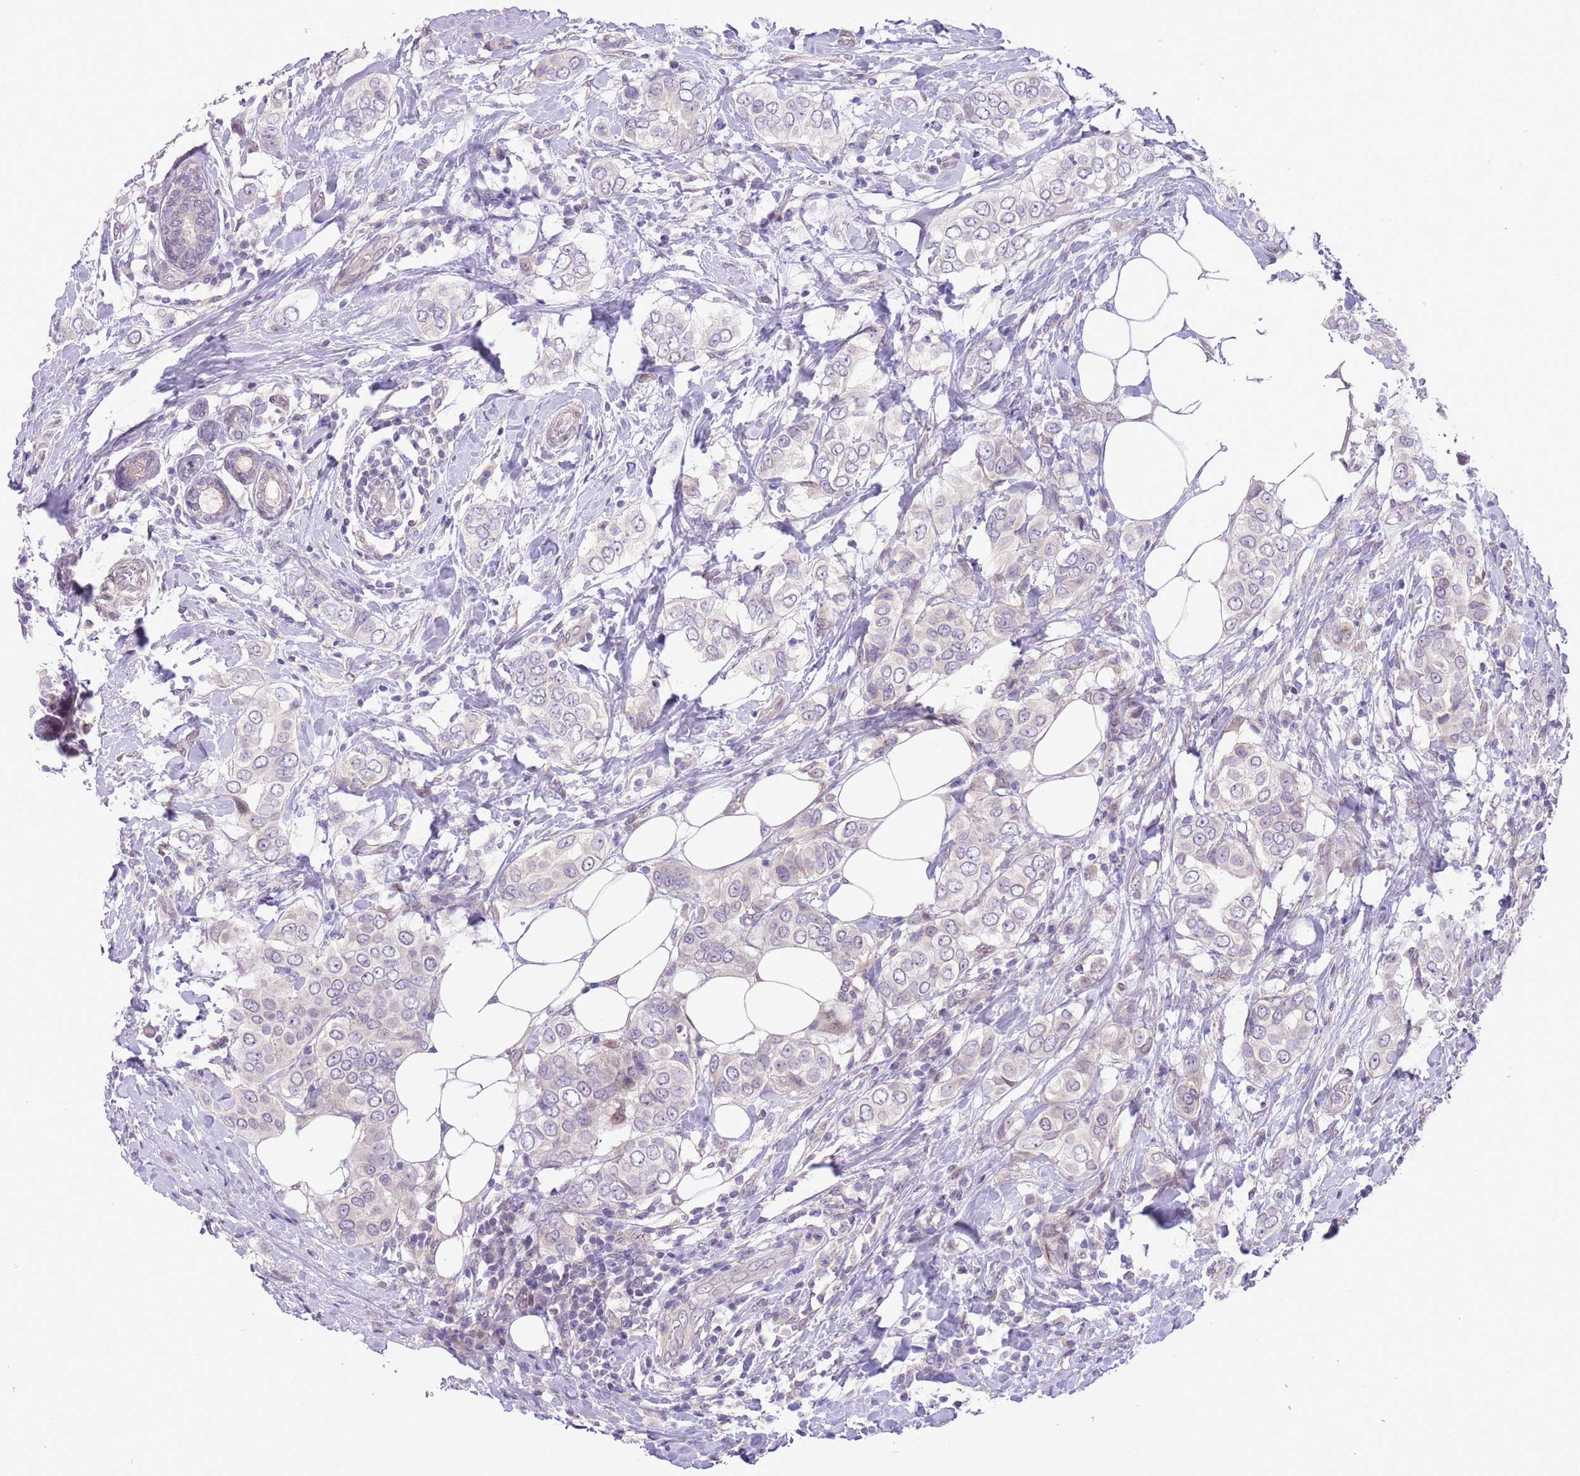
{"staining": {"intensity": "negative", "quantity": "none", "location": "none"}, "tissue": "breast cancer", "cell_type": "Tumor cells", "image_type": "cancer", "snomed": [{"axis": "morphology", "description": "Lobular carcinoma"}, {"axis": "topography", "description": "Breast"}], "caption": "Photomicrograph shows no protein expression in tumor cells of lobular carcinoma (breast) tissue.", "gene": "CCND2", "patient": {"sex": "female", "age": 51}}